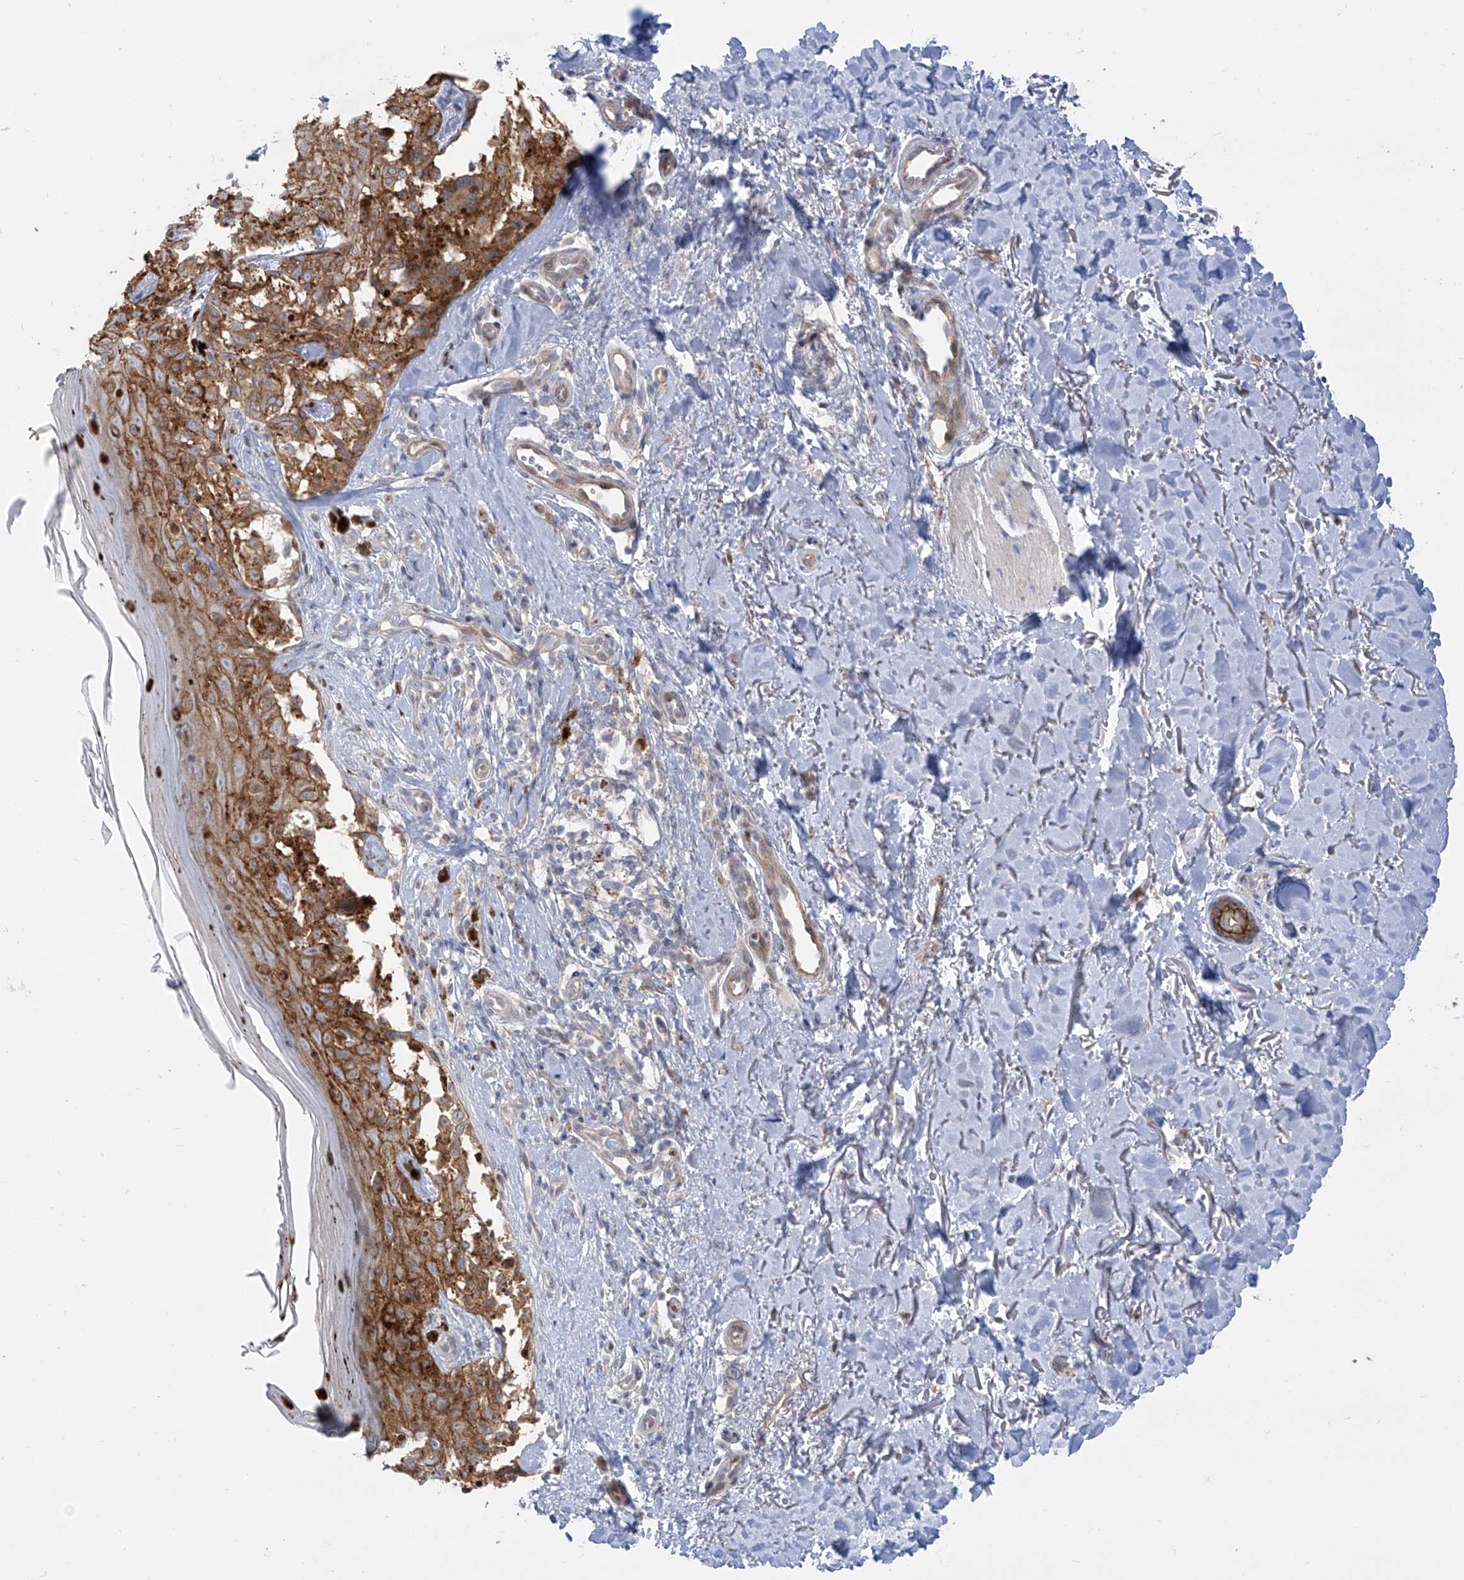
{"staining": {"intensity": "moderate", "quantity": ">75%", "location": "cytoplasmic/membranous"}, "tissue": "melanoma", "cell_type": "Tumor cells", "image_type": "cancer", "snomed": [{"axis": "morphology", "description": "Malignant melanoma, NOS"}, {"axis": "topography", "description": "Skin"}], "caption": "Tumor cells reveal medium levels of moderate cytoplasmic/membranous expression in approximately >75% of cells in malignant melanoma. The staining was performed using DAB to visualize the protein expression in brown, while the nuclei were stained in blue with hematoxylin (Magnification: 20x).", "gene": "LRRC1", "patient": {"sex": "female", "age": 50}}